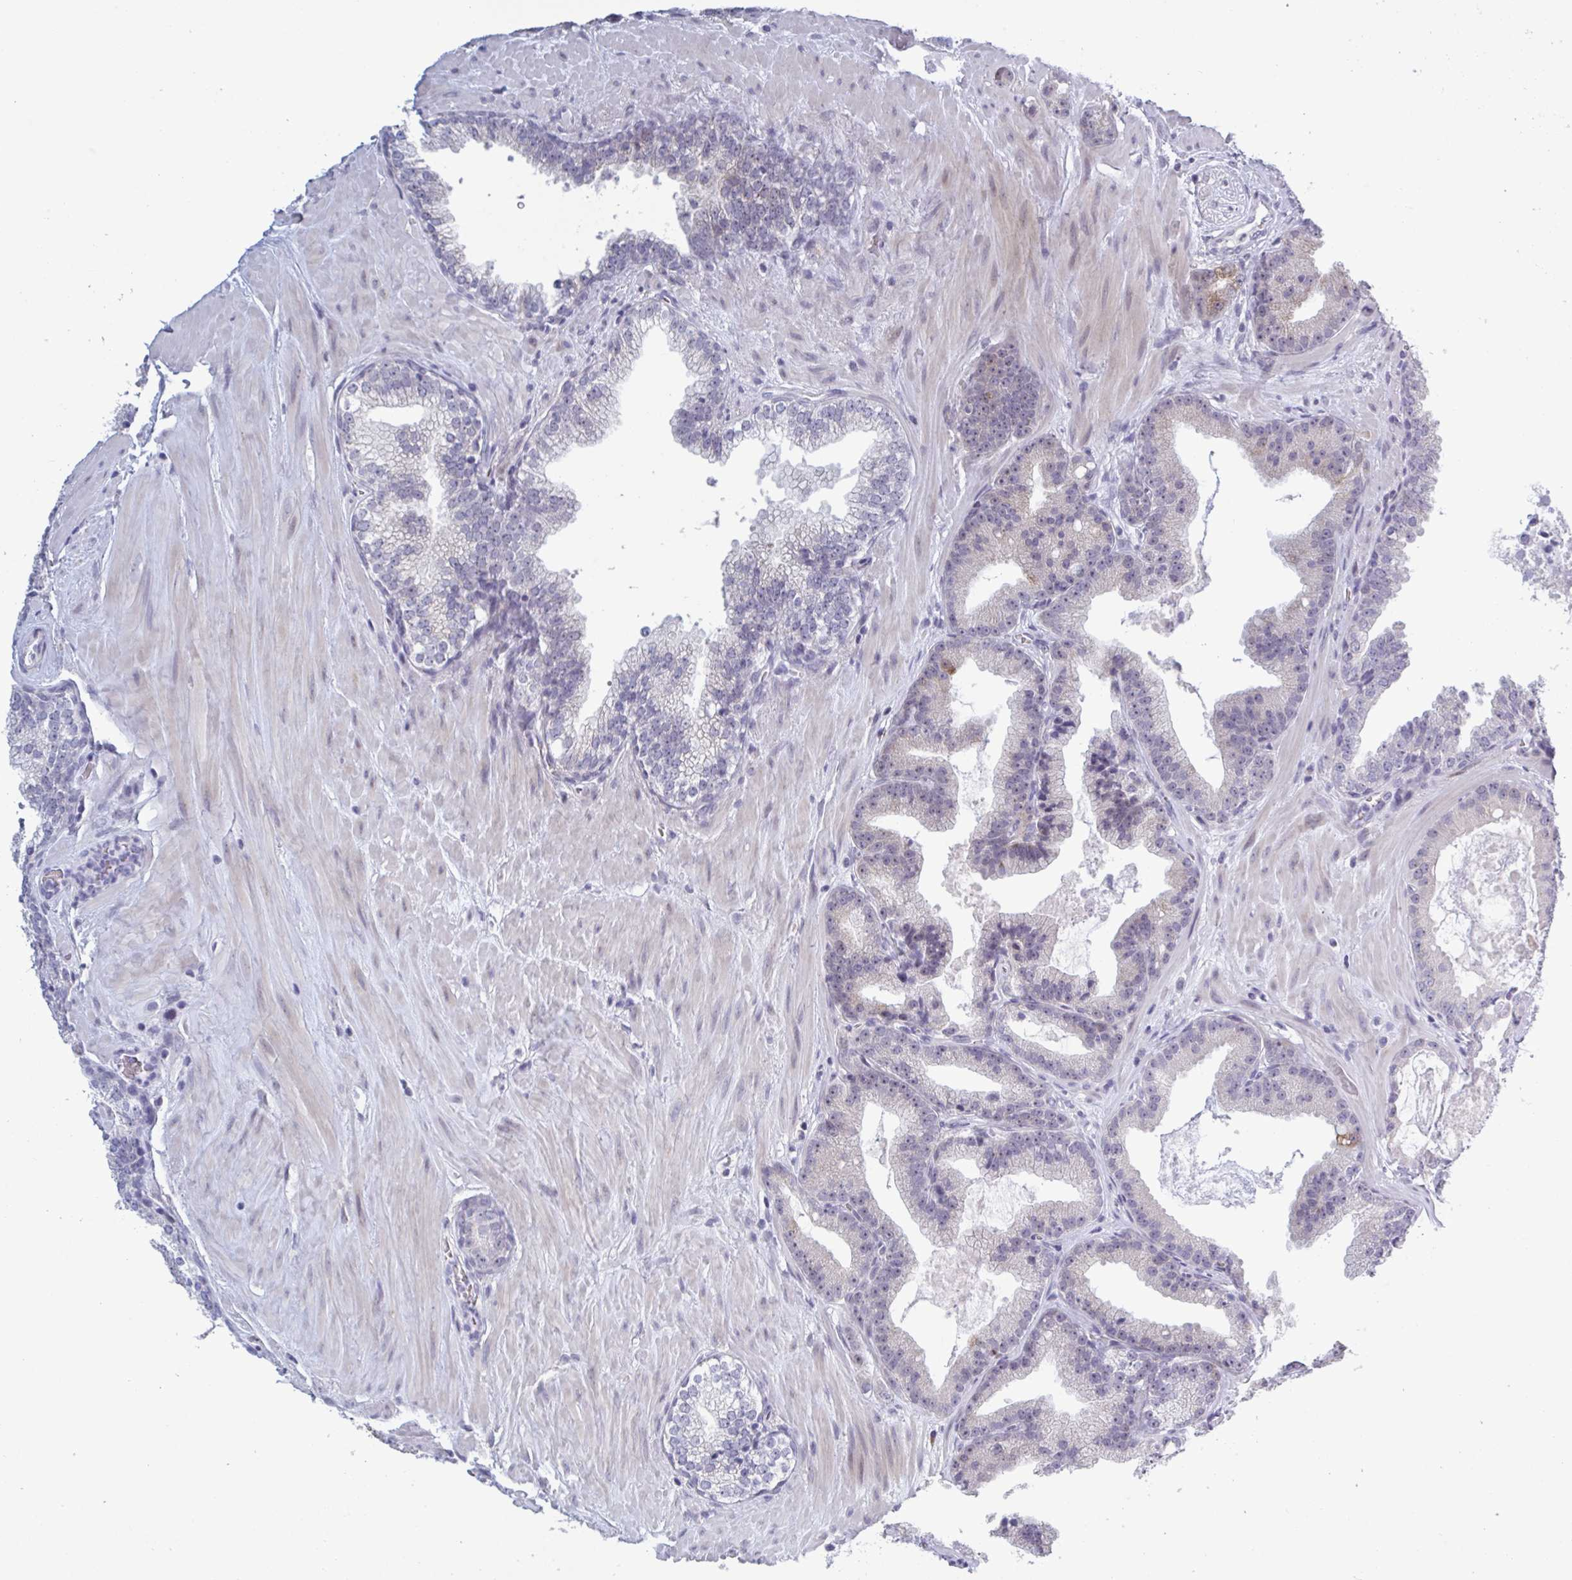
{"staining": {"intensity": "negative", "quantity": "none", "location": "none"}, "tissue": "prostate cancer", "cell_type": "Tumor cells", "image_type": "cancer", "snomed": [{"axis": "morphology", "description": "Adenocarcinoma, High grade"}, {"axis": "topography", "description": "Prostate"}], "caption": "High-grade adenocarcinoma (prostate) stained for a protein using immunohistochemistry (IHC) displays no expression tumor cells.", "gene": "HSD11B2", "patient": {"sex": "male", "age": 65}}